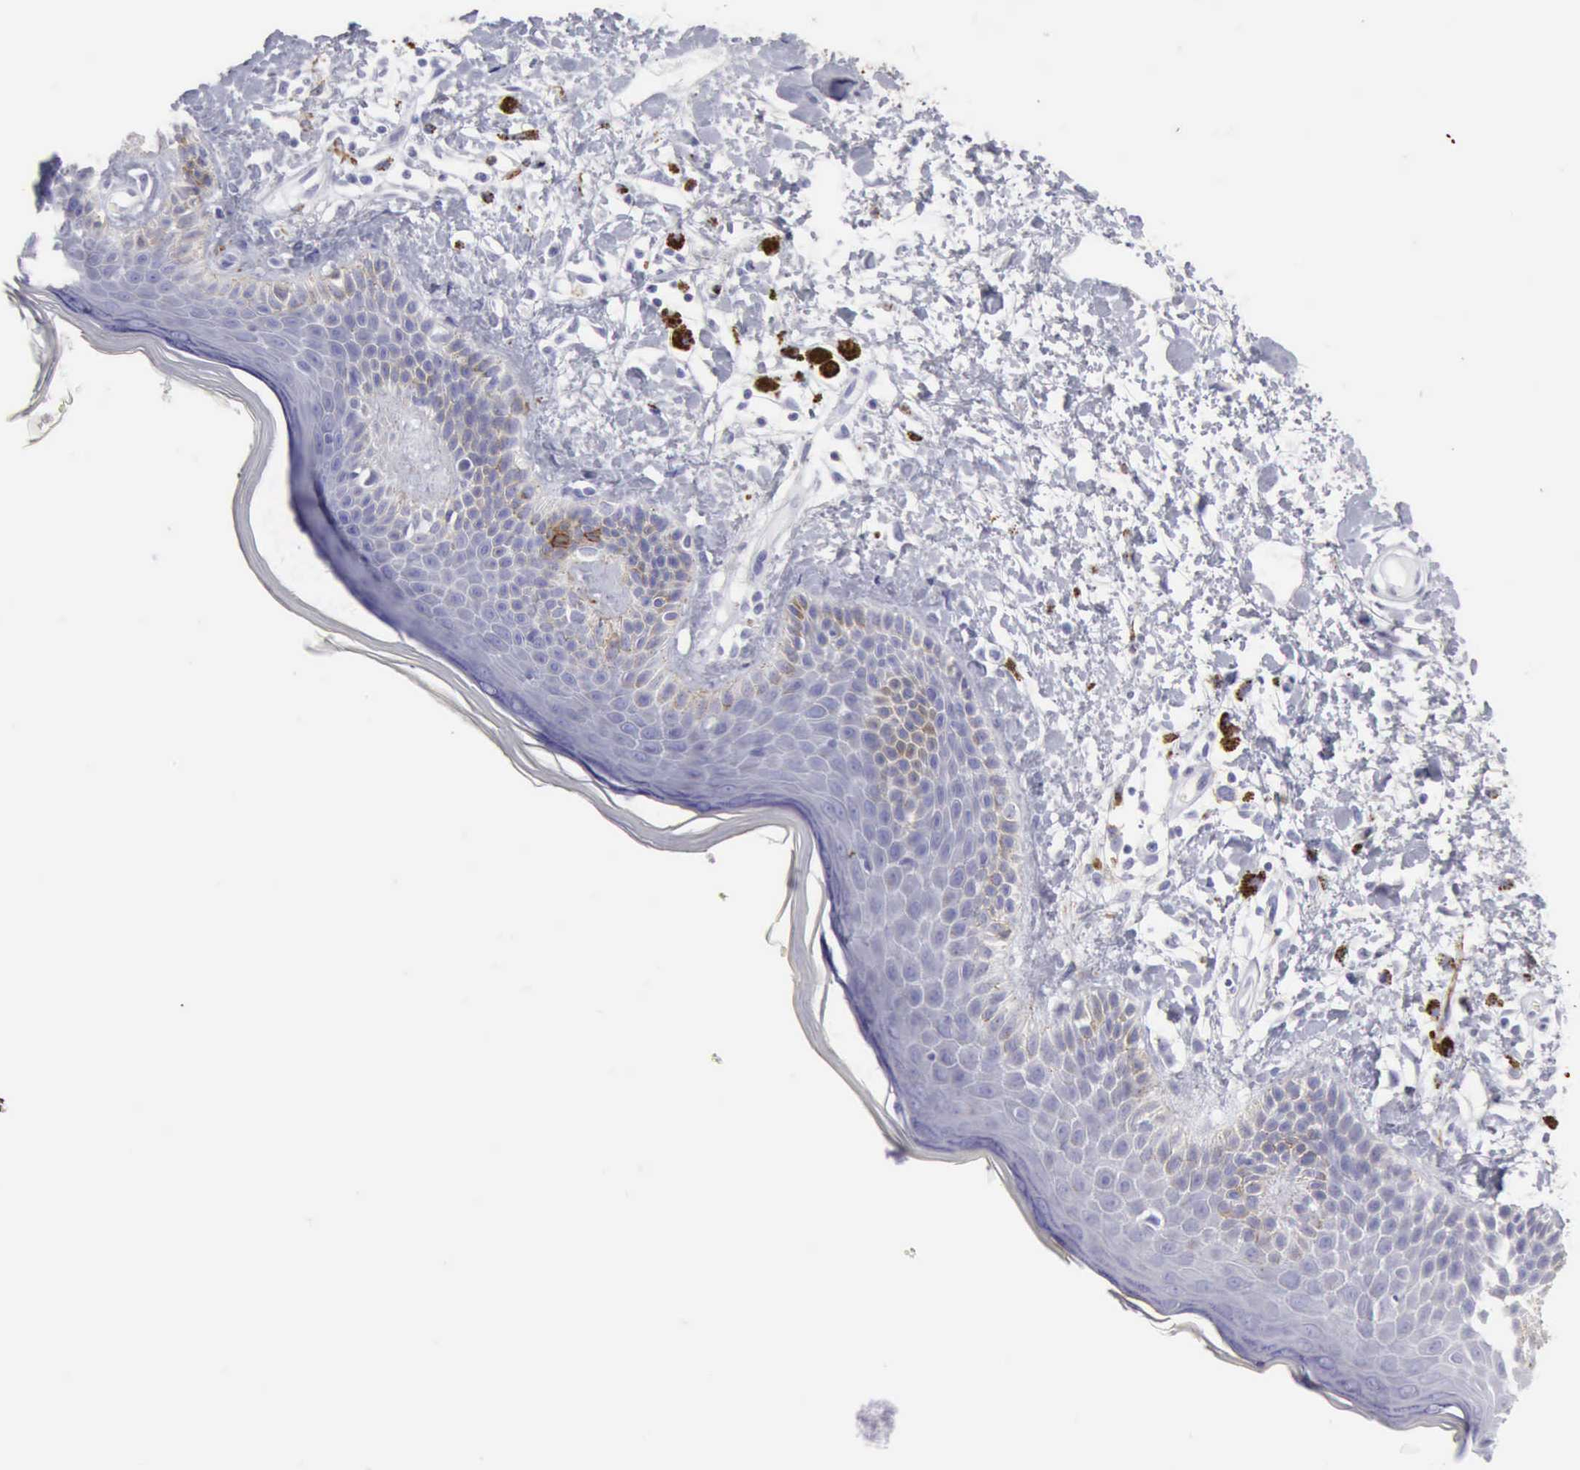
{"staining": {"intensity": "weak", "quantity": "<25%", "location": "cytoplasmic/membranous"}, "tissue": "skin", "cell_type": "Epidermal cells", "image_type": "normal", "snomed": [{"axis": "morphology", "description": "Normal tissue, NOS"}, {"axis": "topography", "description": "Anal"}], "caption": "A high-resolution micrograph shows immunohistochemistry staining of unremarkable skin, which reveals no significant positivity in epidermal cells.", "gene": "NCAM1", "patient": {"sex": "female", "age": 78}}